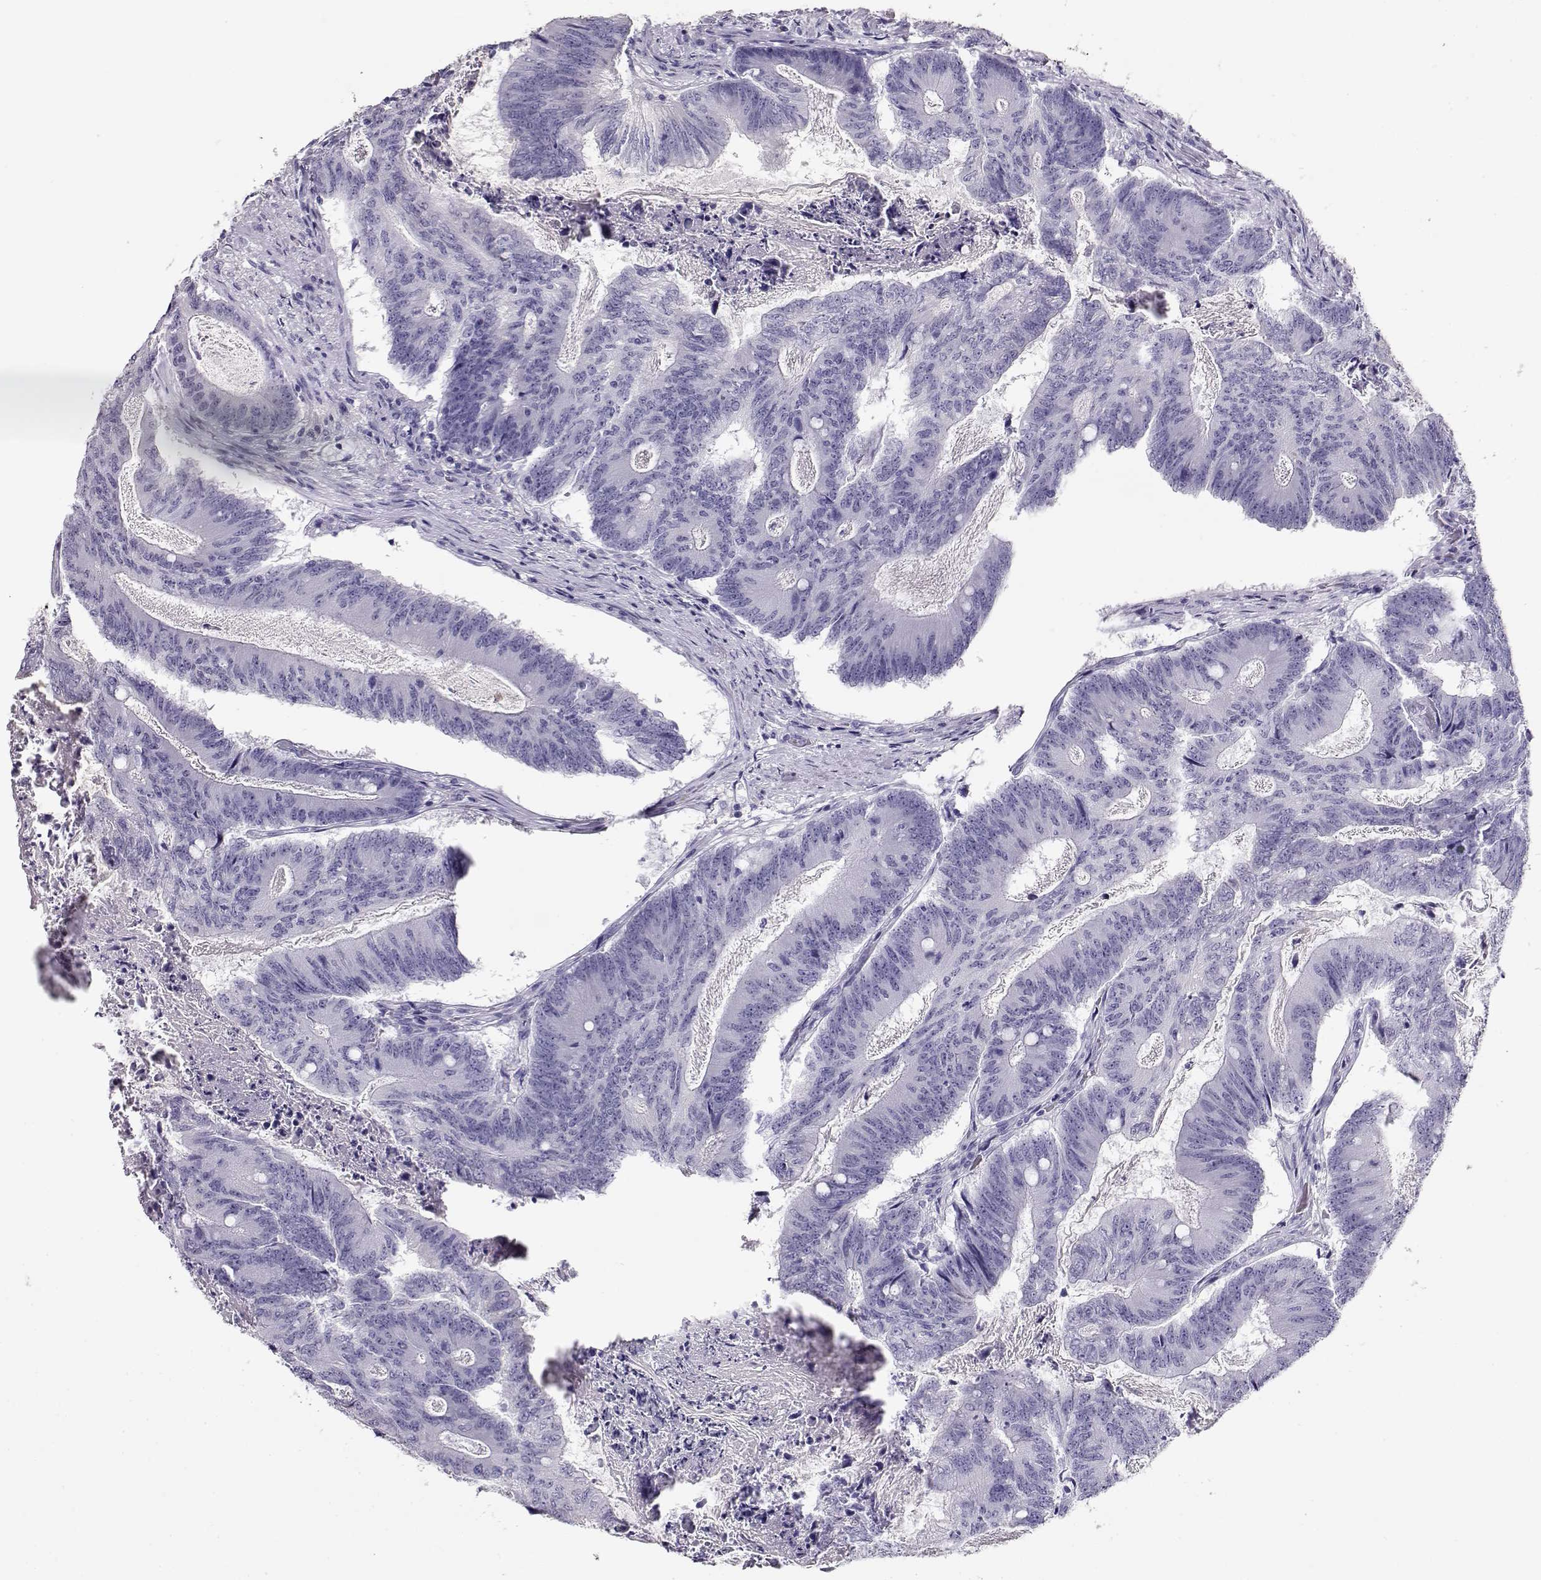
{"staining": {"intensity": "negative", "quantity": "none", "location": "none"}, "tissue": "colorectal cancer", "cell_type": "Tumor cells", "image_type": "cancer", "snomed": [{"axis": "morphology", "description": "Adenocarcinoma, NOS"}, {"axis": "topography", "description": "Colon"}], "caption": "Micrograph shows no significant protein positivity in tumor cells of colorectal cancer.", "gene": "CRX", "patient": {"sex": "female", "age": 70}}